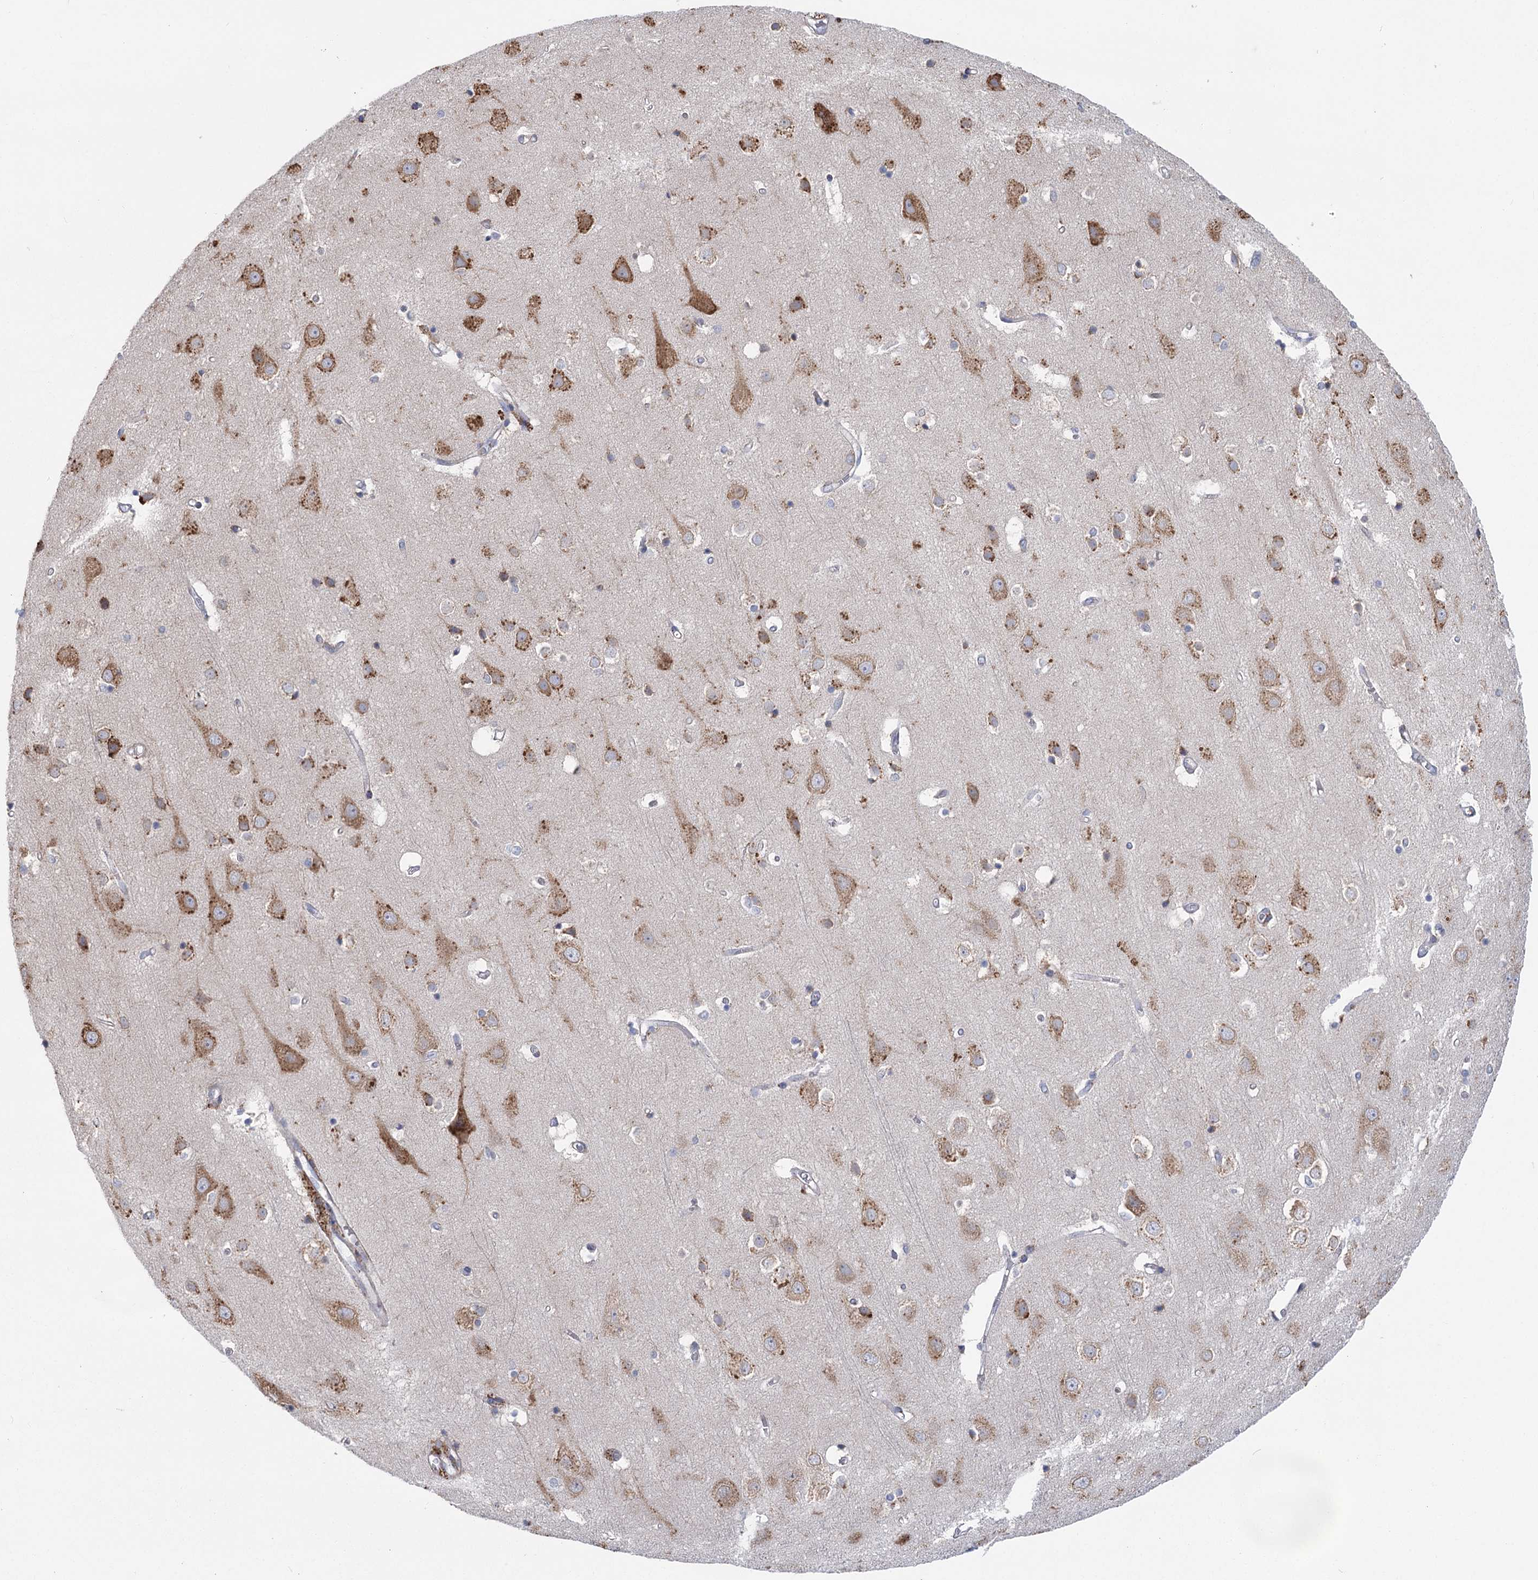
{"staining": {"intensity": "negative", "quantity": "none", "location": "none"}, "tissue": "cerebral cortex", "cell_type": "Endothelial cells", "image_type": "normal", "snomed": [{"axis": "morphology", "description": "Normal tissue, NOS"}, {"axis": "topography", "description": "Cerebral cortex"}], "caption": "High power microscopy micrograph of an immunohistochemistry (IHC) image of normal cerebral cortex, revealing no significant expression in endothelial cells. (Immunohistochemistry, brightfield microscopy, high magnification).", "gene": "METTL24", "patient": {"sex": "male", "age": 54}}